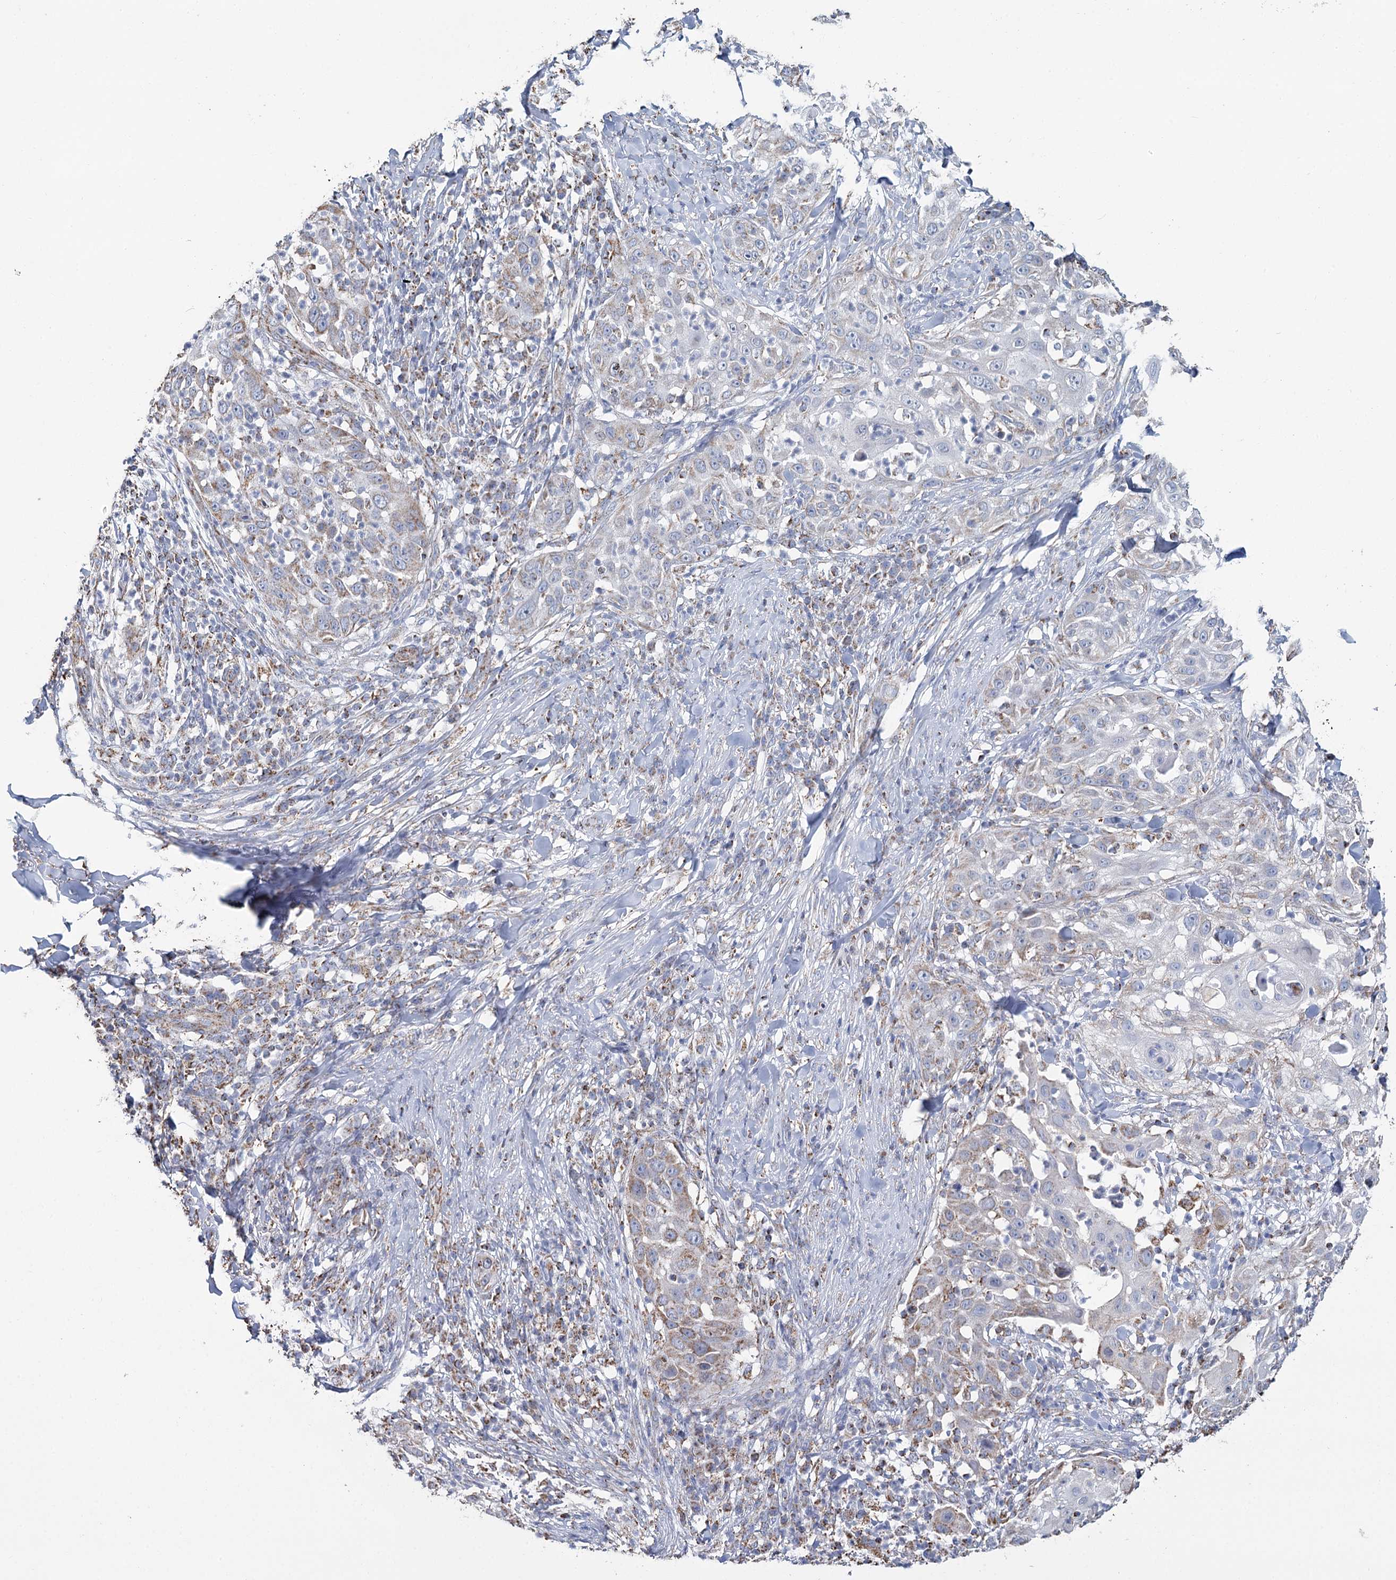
{"staining": {"intensity": "negative", "quantity": "none", "location": "none"}, "tissue": "skin cancer", "cell_type": "Tumor cells", "image_type": "cancer", "snomed": [{"axis": "morphology", "description": "Squamous cell carcinoma, NOS"}, {"axis": "topography", "description": "Skin"}], "caption": "Skin cancer stained for a protein using immunohistochemistry (IHC) reveals no positivity tumor cells.", "gene": "MRPL44", "patient": {"sex": "female", "age": 44}}